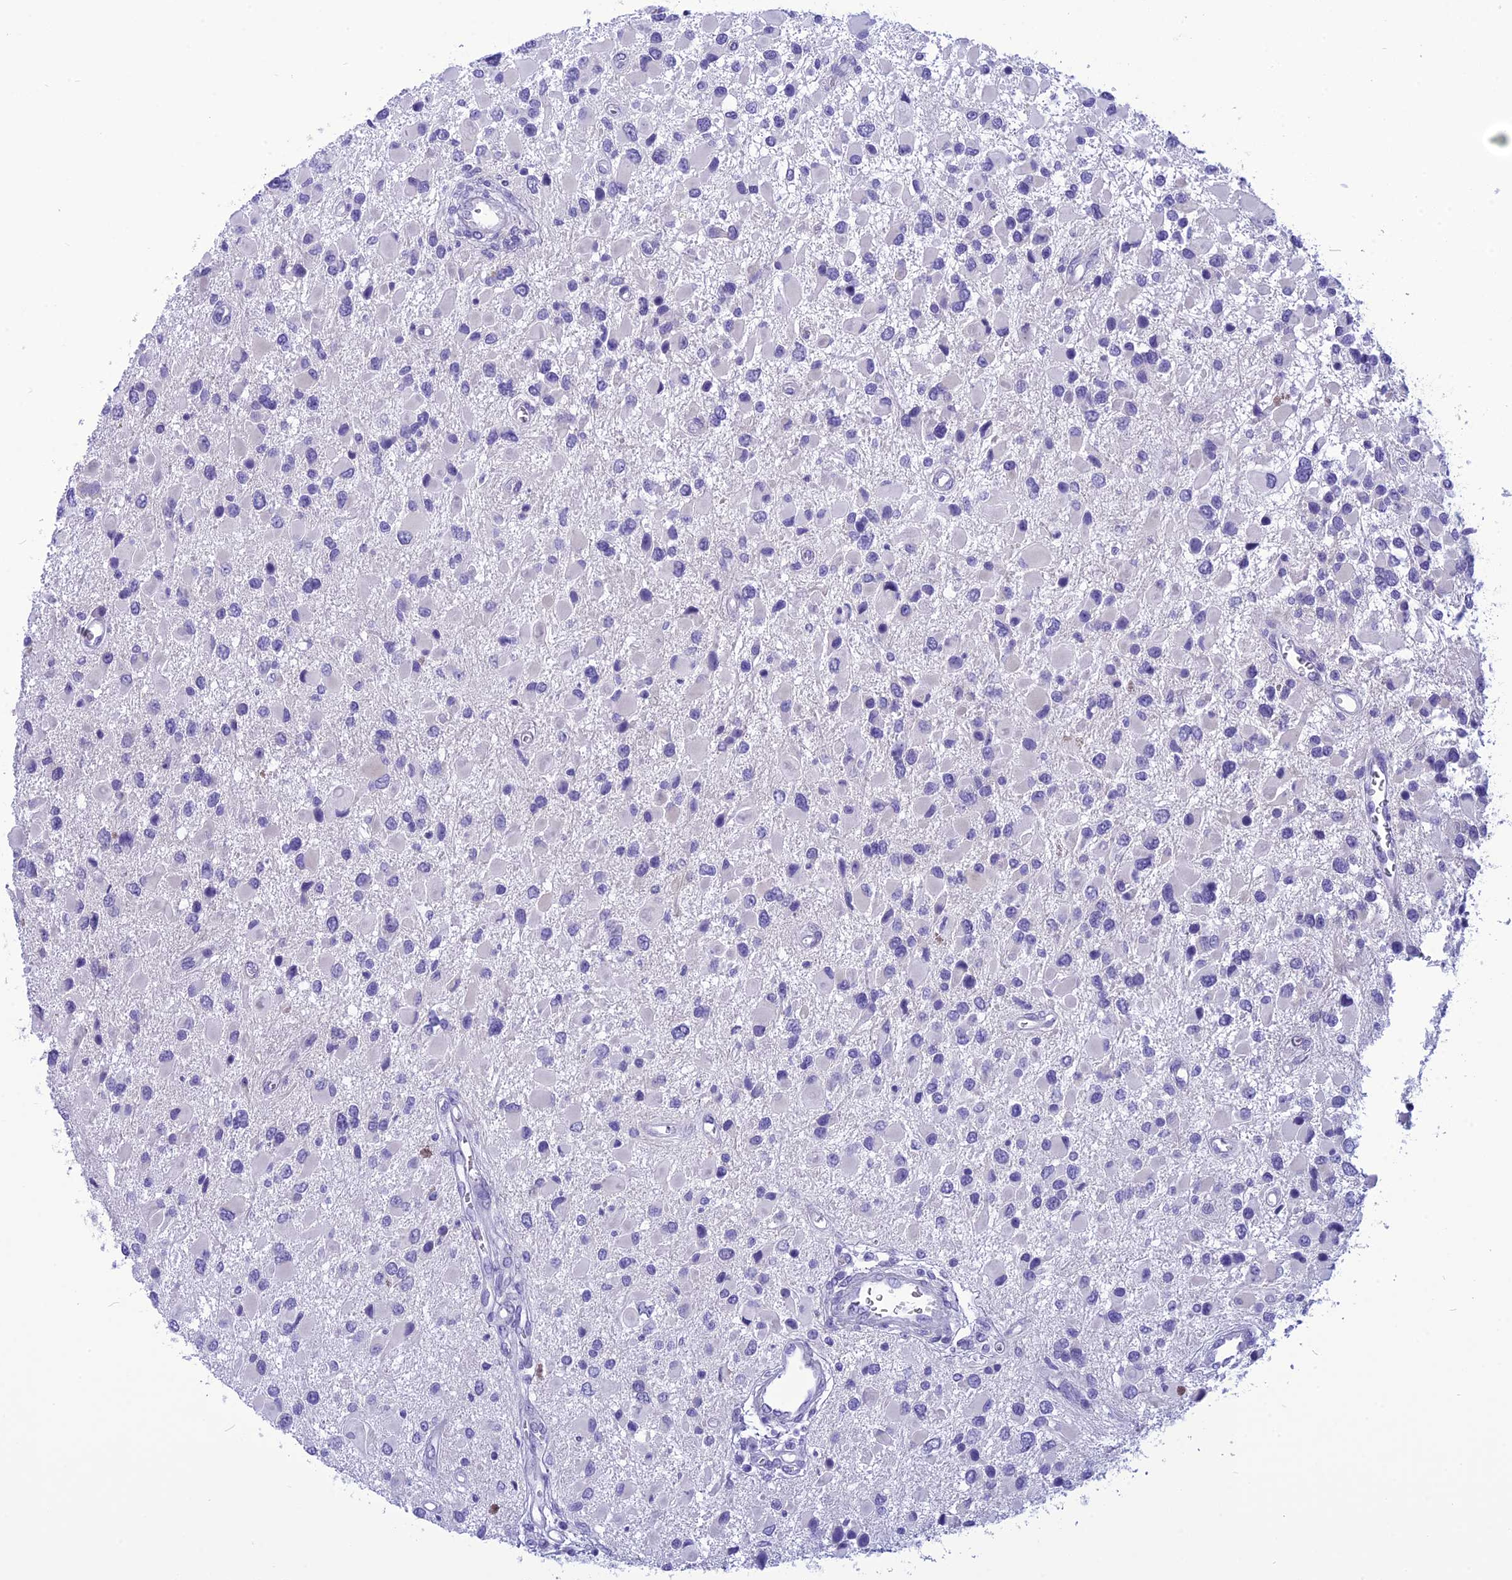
{"staining": {"intensity": "negative", "quantity": "none", "location": "none"}, "tissue": "glioma", "cell_type": "Tumor cells", "image_type": "cancer", "snomed": [{"axis": "morphology", "description": "Glioma, malignant, High grade"}, {"axis": "topography", "description": "Brain"}], "caption": "DAB (3,3'-diaminobenzidine) immunohistochemical staining of glioma demonstrates no significant staining in tumor cells.", "gene": "BBS2", "patient": {"sex": "male", "age": 53}}